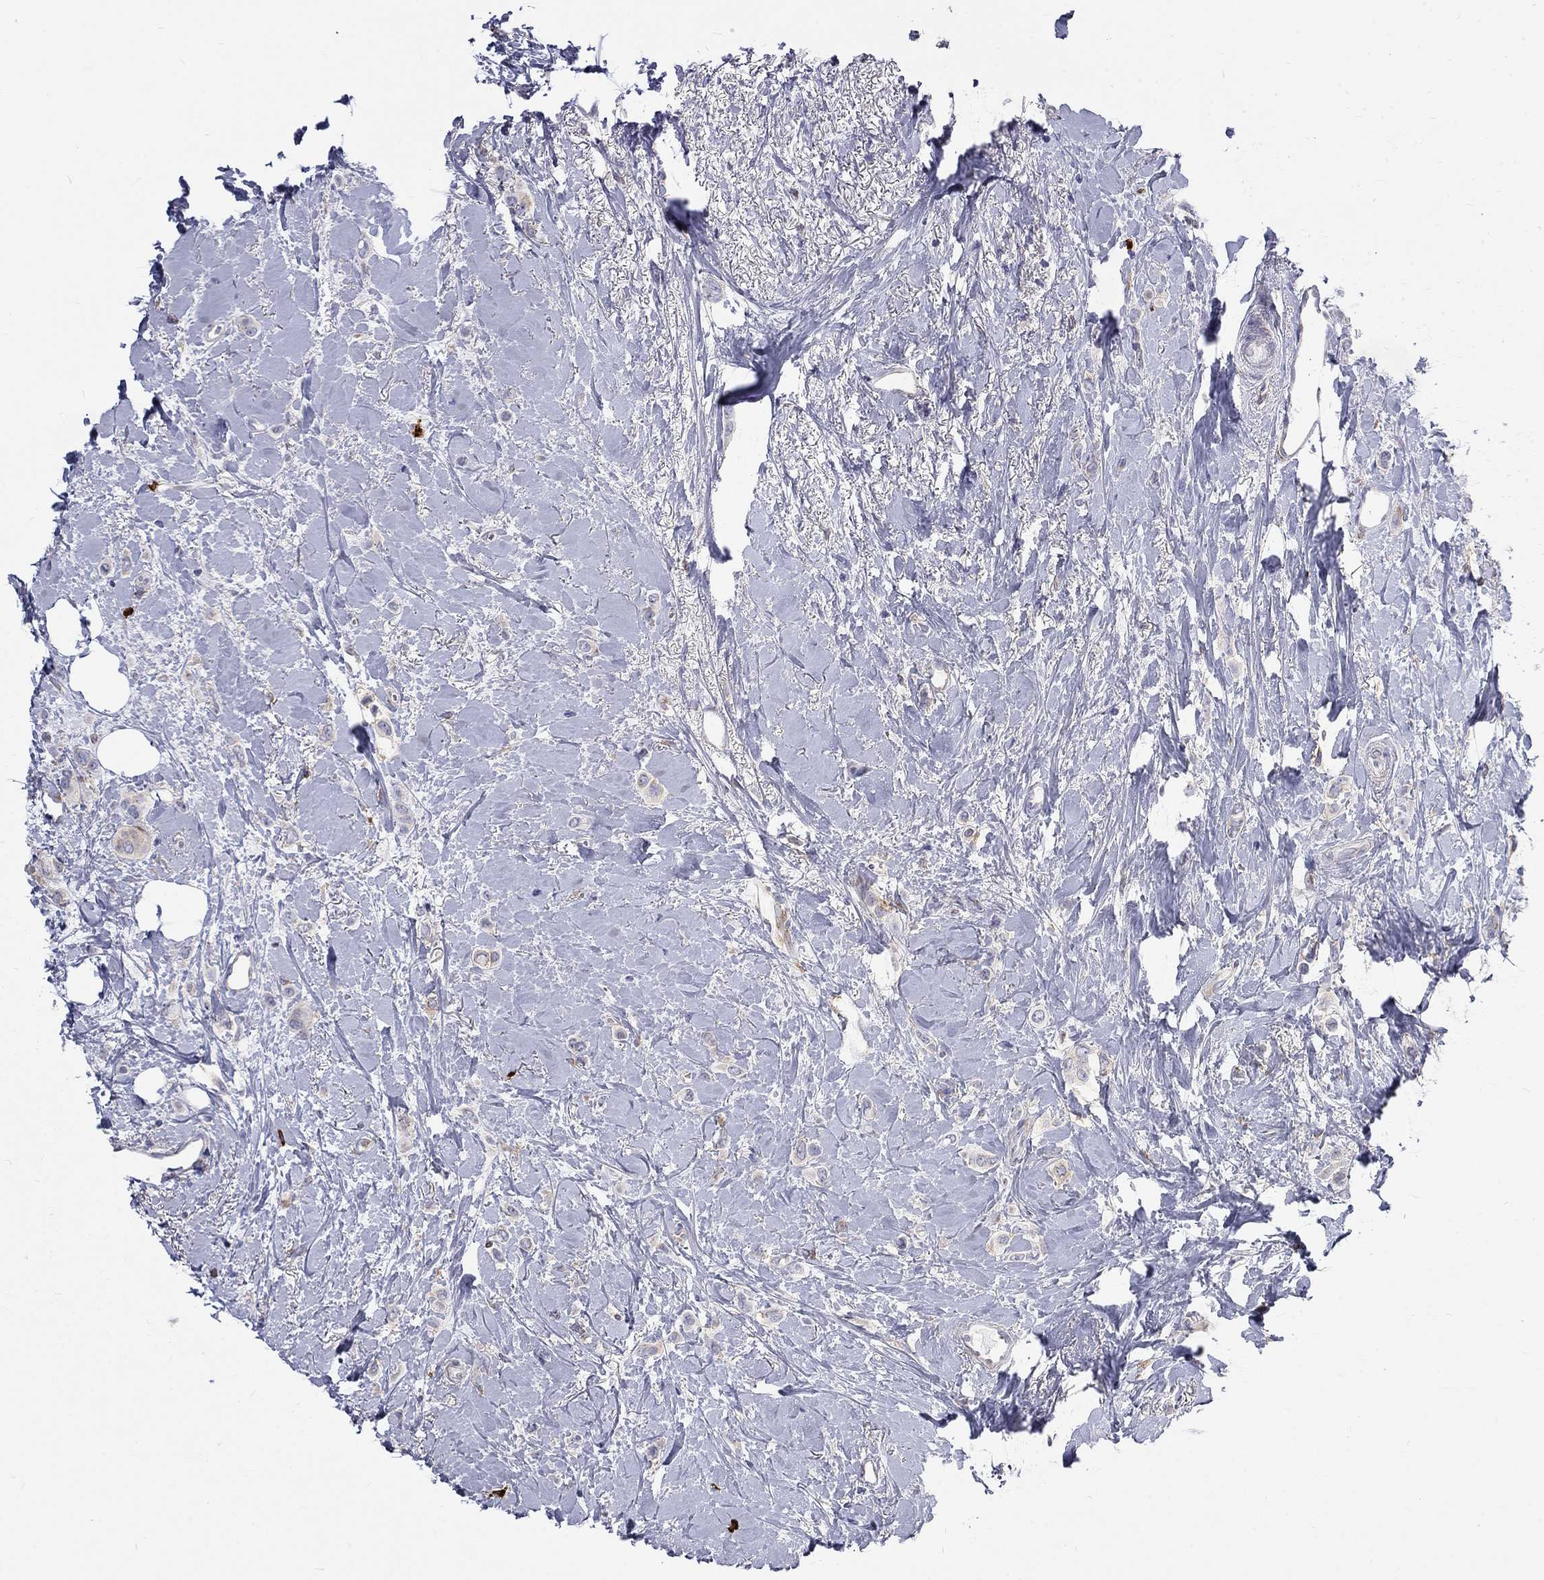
{"staining": {"intensity": "weak", "quantity": "25%-75%", "location": "cytoplasmic/membranous"}, "tissue": "breast cancer", "cell_type": "Tumor cells", "image_type": "cancer", "snomed": [{"axis": "morphology", "description": "Lobular carcinoma"}, {"axis": "topography", "description": "Breast"}], "caption": "Immunohistochemistry of breast lobular carcinoma exhibits low levels of weak cytoplasmic/membranous staining in about 25%-75% of tumor cells.", "gene": "PABPC4", "patient": {"sex": "female", "age": 66}}